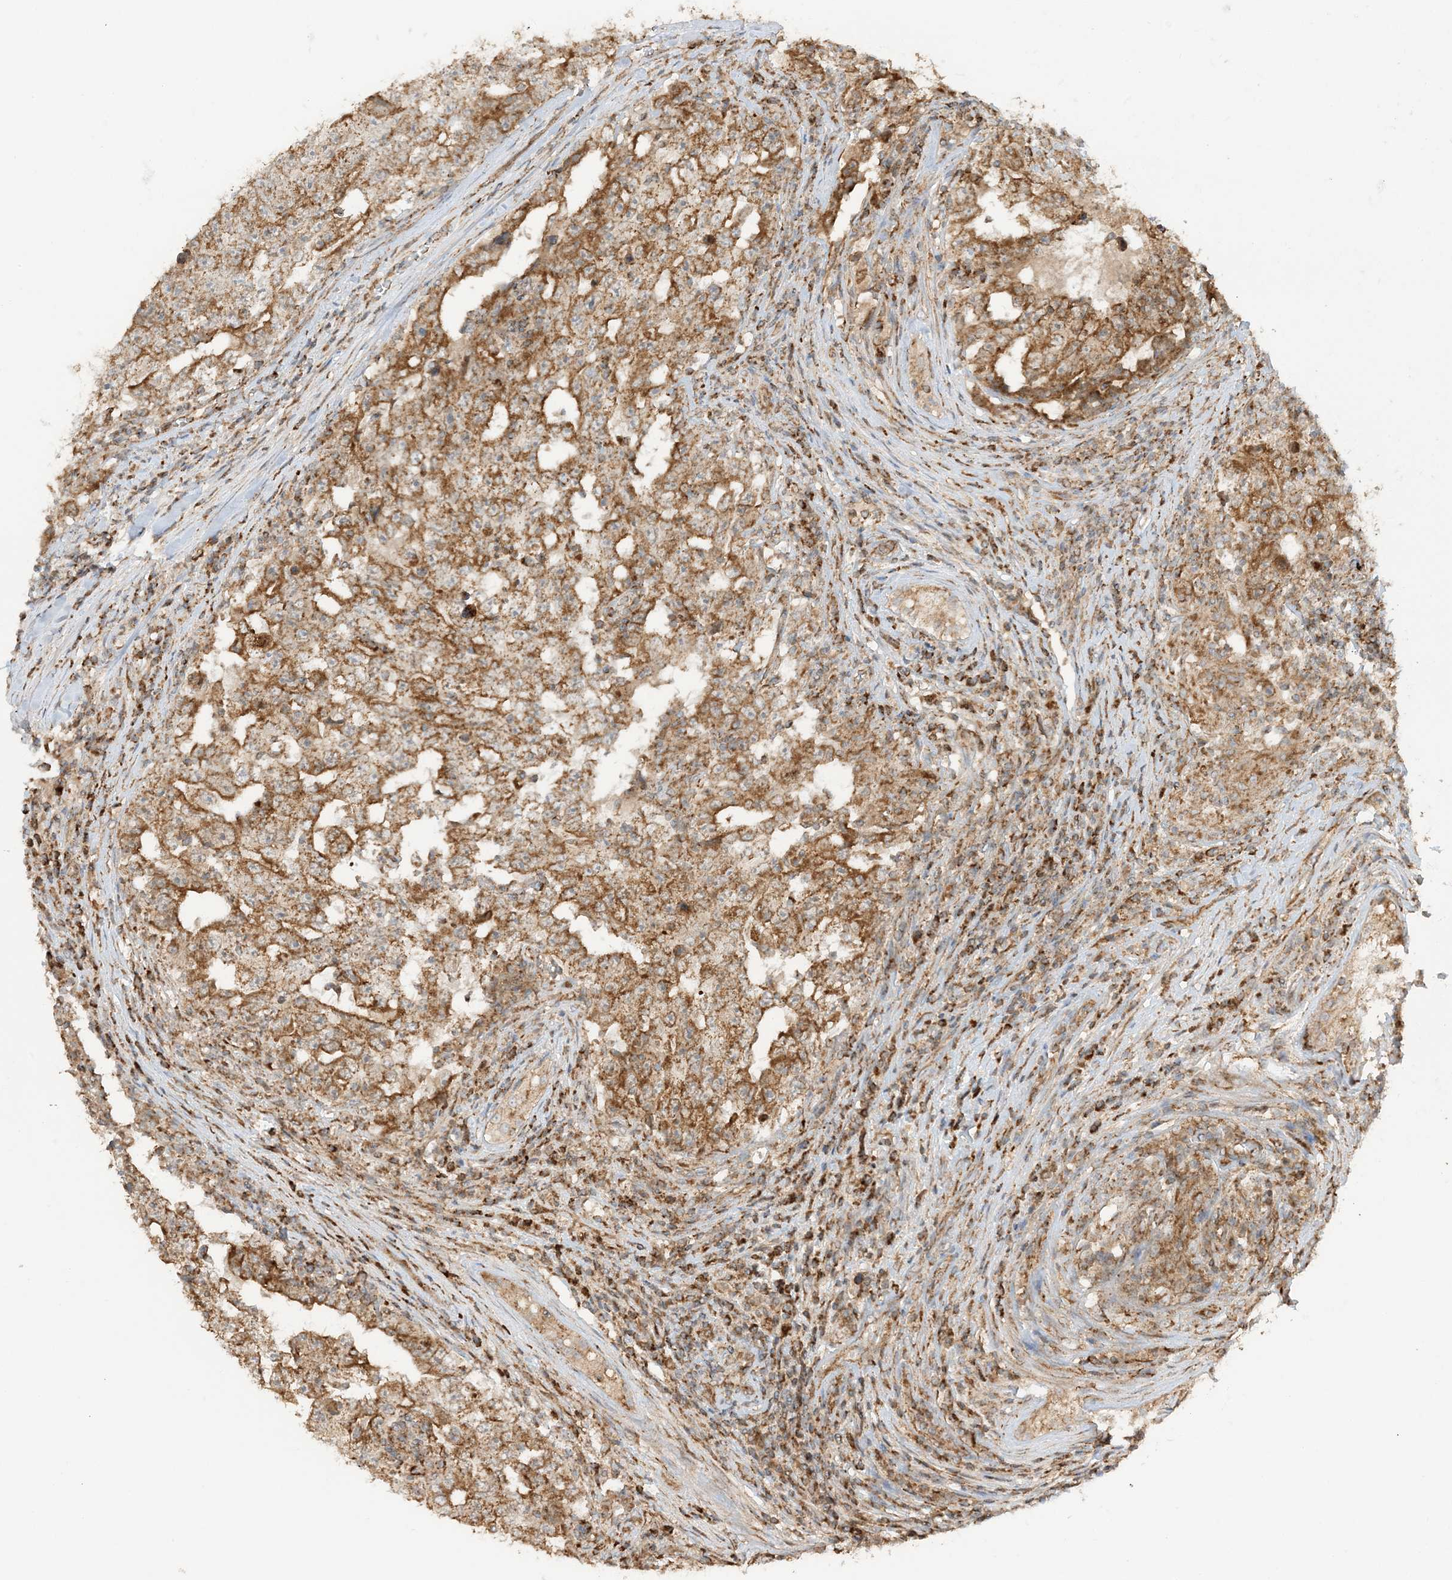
{"staining": {"intensity": "strong", "quantity": ">75%", "location": "cytoplasmic/membranous"}, "tissue": "testis cancer", "cell_type": "Tumor cells", "image_type": "cancer", "snomed": [{"axis": "morphology", "description": "Carcinoma, Embryonal, NOS"}, {"axis": "topography", "description": "Testis"}], "caption": "Immunohistochemical staining of human testis cancer demonstrates strong cytoplasmic/membranous protein expression in approximately >75% of tumor cells. (Stains: DAB (3,3'-diaminobenzidine) in brown, nuclei in blue, Microscopy: brightfield microscopy at high magnification).", "gene": "N4BP3", "patient": {"sex": "male", "age": 26}}